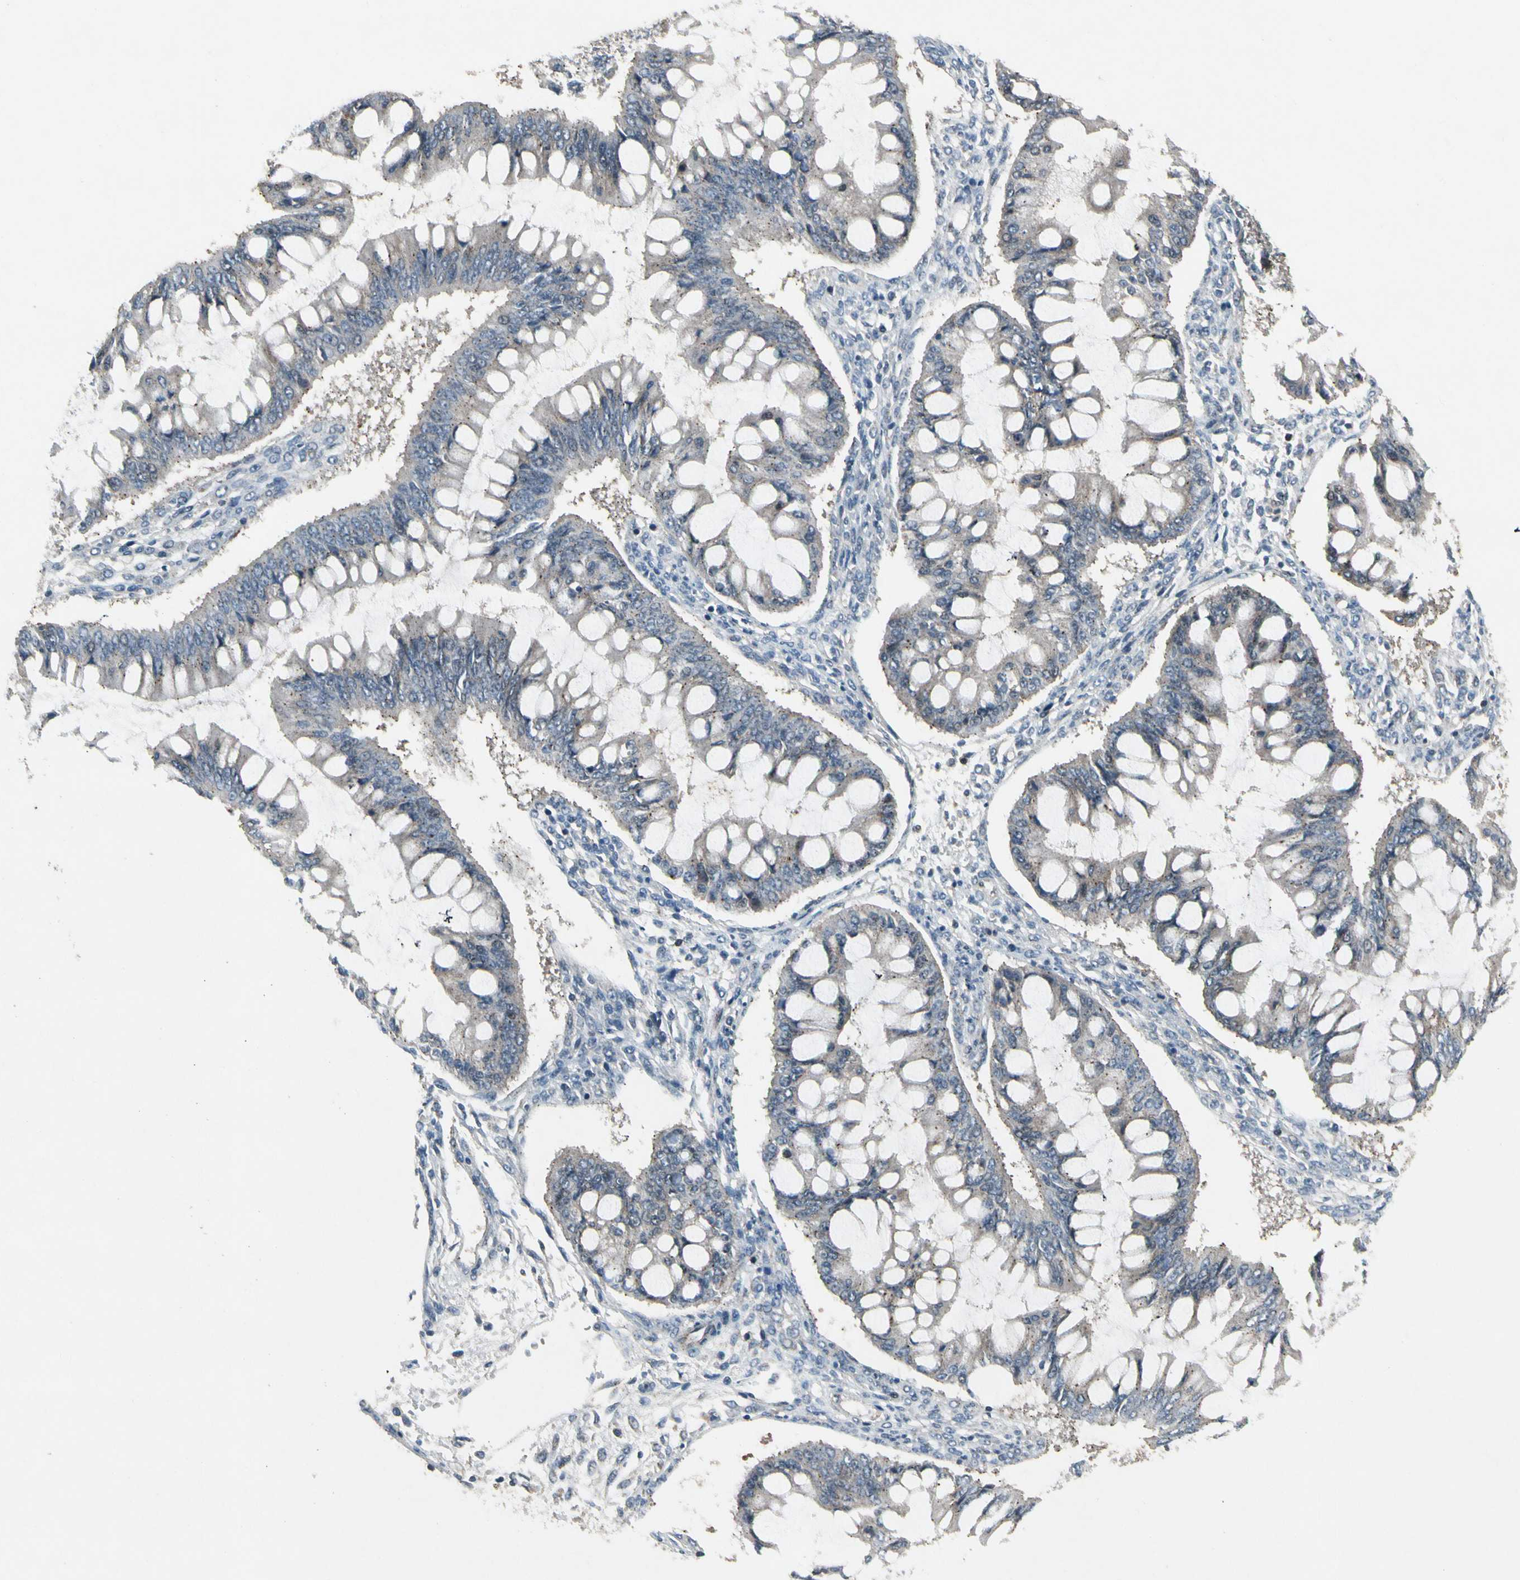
{"staining": {"intensity": "moderate", "quantity": "25%-75%", "location": "cytoplasmic/membranous"}, "tissue": "ovarian cancer", "cell_type": "Tumor cells", "image_type": "cancer", "snomed": [{"axis": "morphology", "description": "Cystadenocarcinoma, mucinous, NOS"}, {"axis": "topography", "description": "Ovary"}], "caption": "Immunohistochemistry (IHC) micrograph of neoplastic tissue: human ovarian mucinous cystadenocarcinoma stained using immunohistochemistry (IHC) exhibits medium levels of moderate protein expression localized specifically in the cytoplasmic/membranous of tumor cells, appearing as a cytoplasmic/membranous brown color.", "gene": "NMI", "patient": {"sex": "female", "age": 73}}